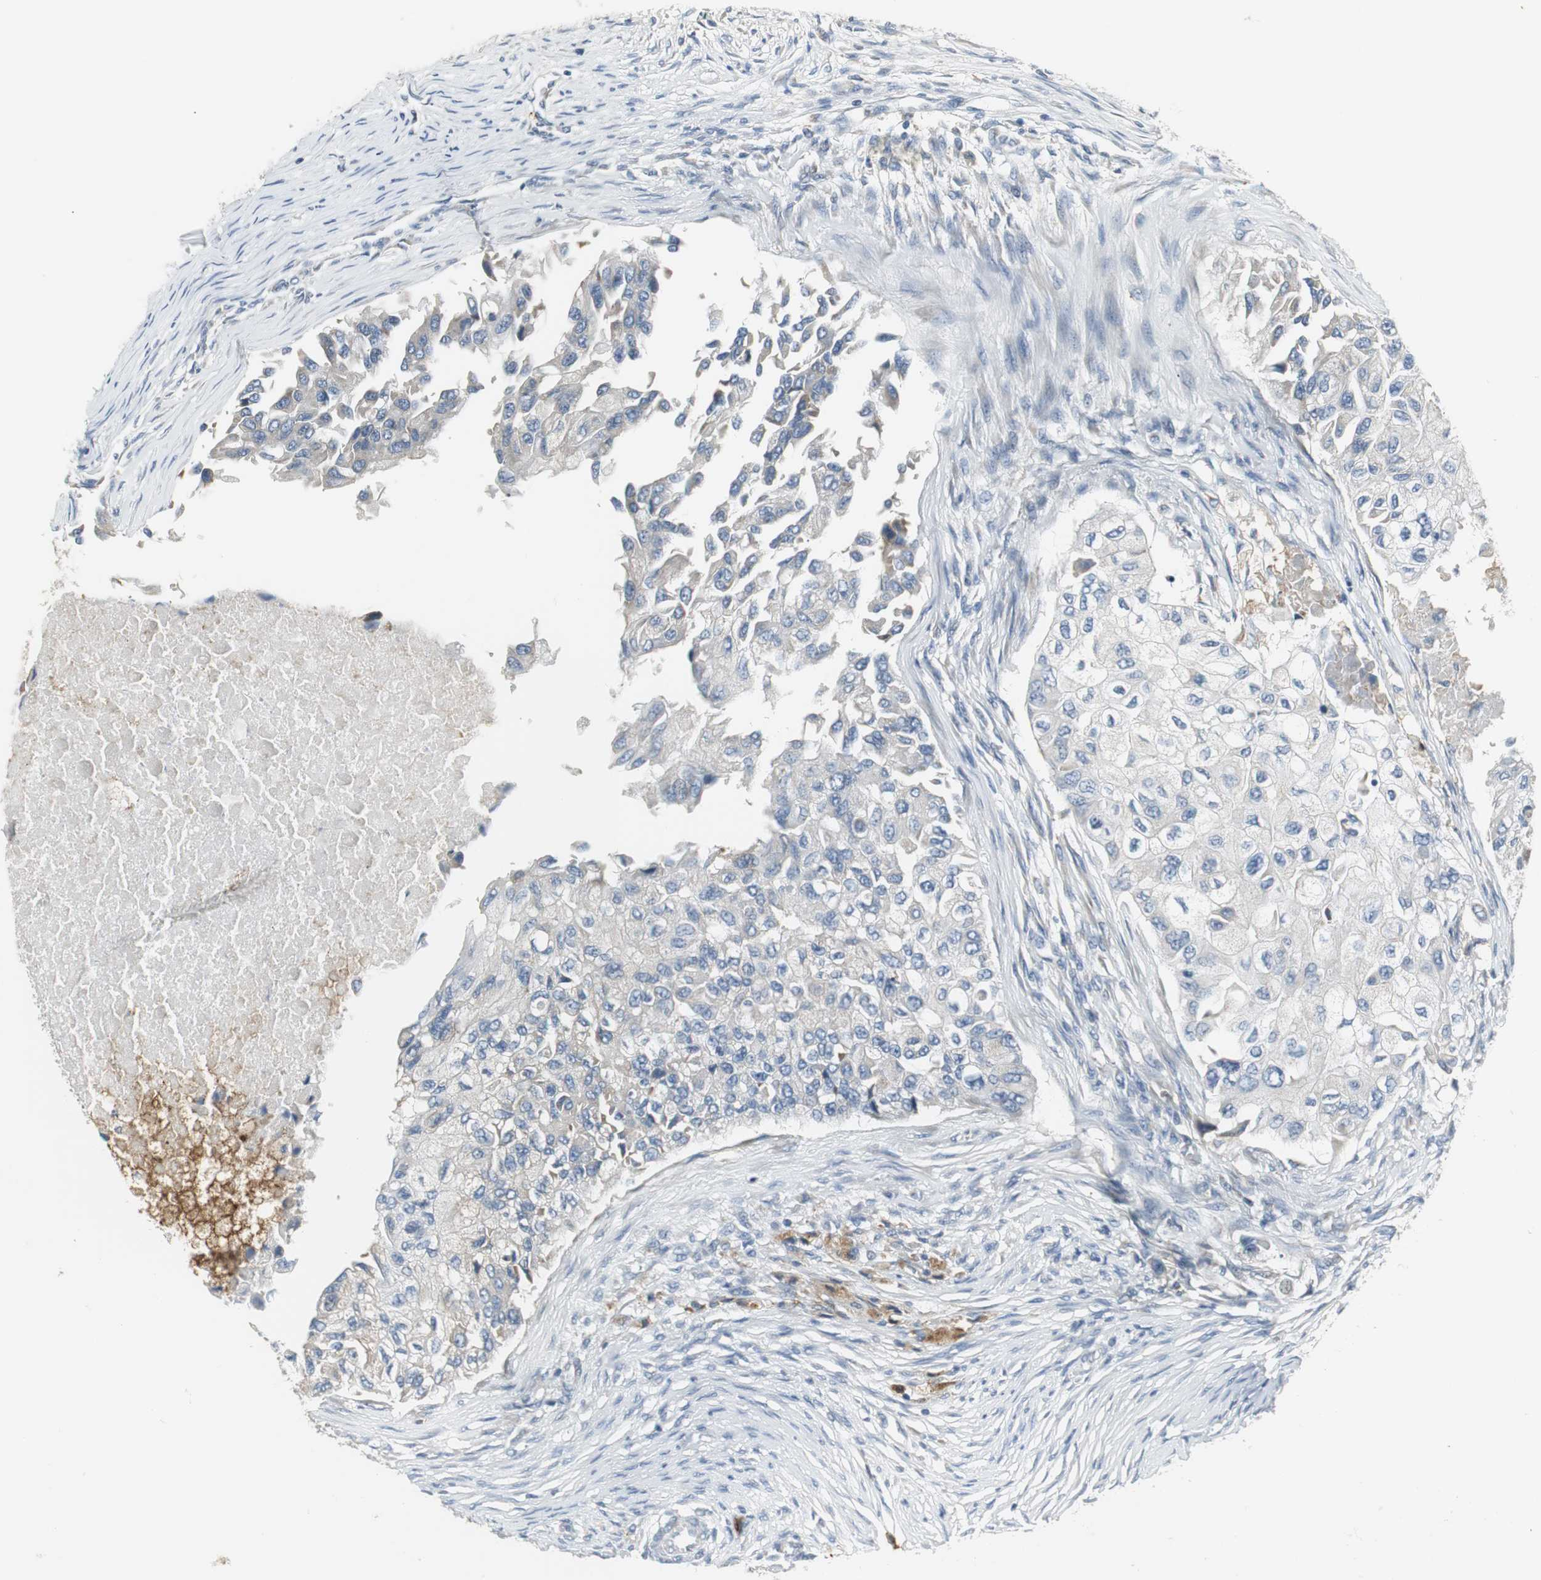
{"staining": {"intensity": "negative", "quantity": "none", "location": "none"}, "tissue": "breast cancer", "cell_type": "Tumor cells", "image_type": "cancer", "snomed": [{"axis": "morphology", "description": "Normal tissue, NOS"}, {"axis": "morphology", "description": "Duct carcinoma"}, {"axis": "topography", "description": "Breast"}], "caption": "This is a histopathology image of immunohistochemistry staining of breast cancer (infiltrating ductal carcinoma), which shows no expression in tumor cells.", "gene": "SLC2A5", "patient": {"sex": "female", "age": 49}}